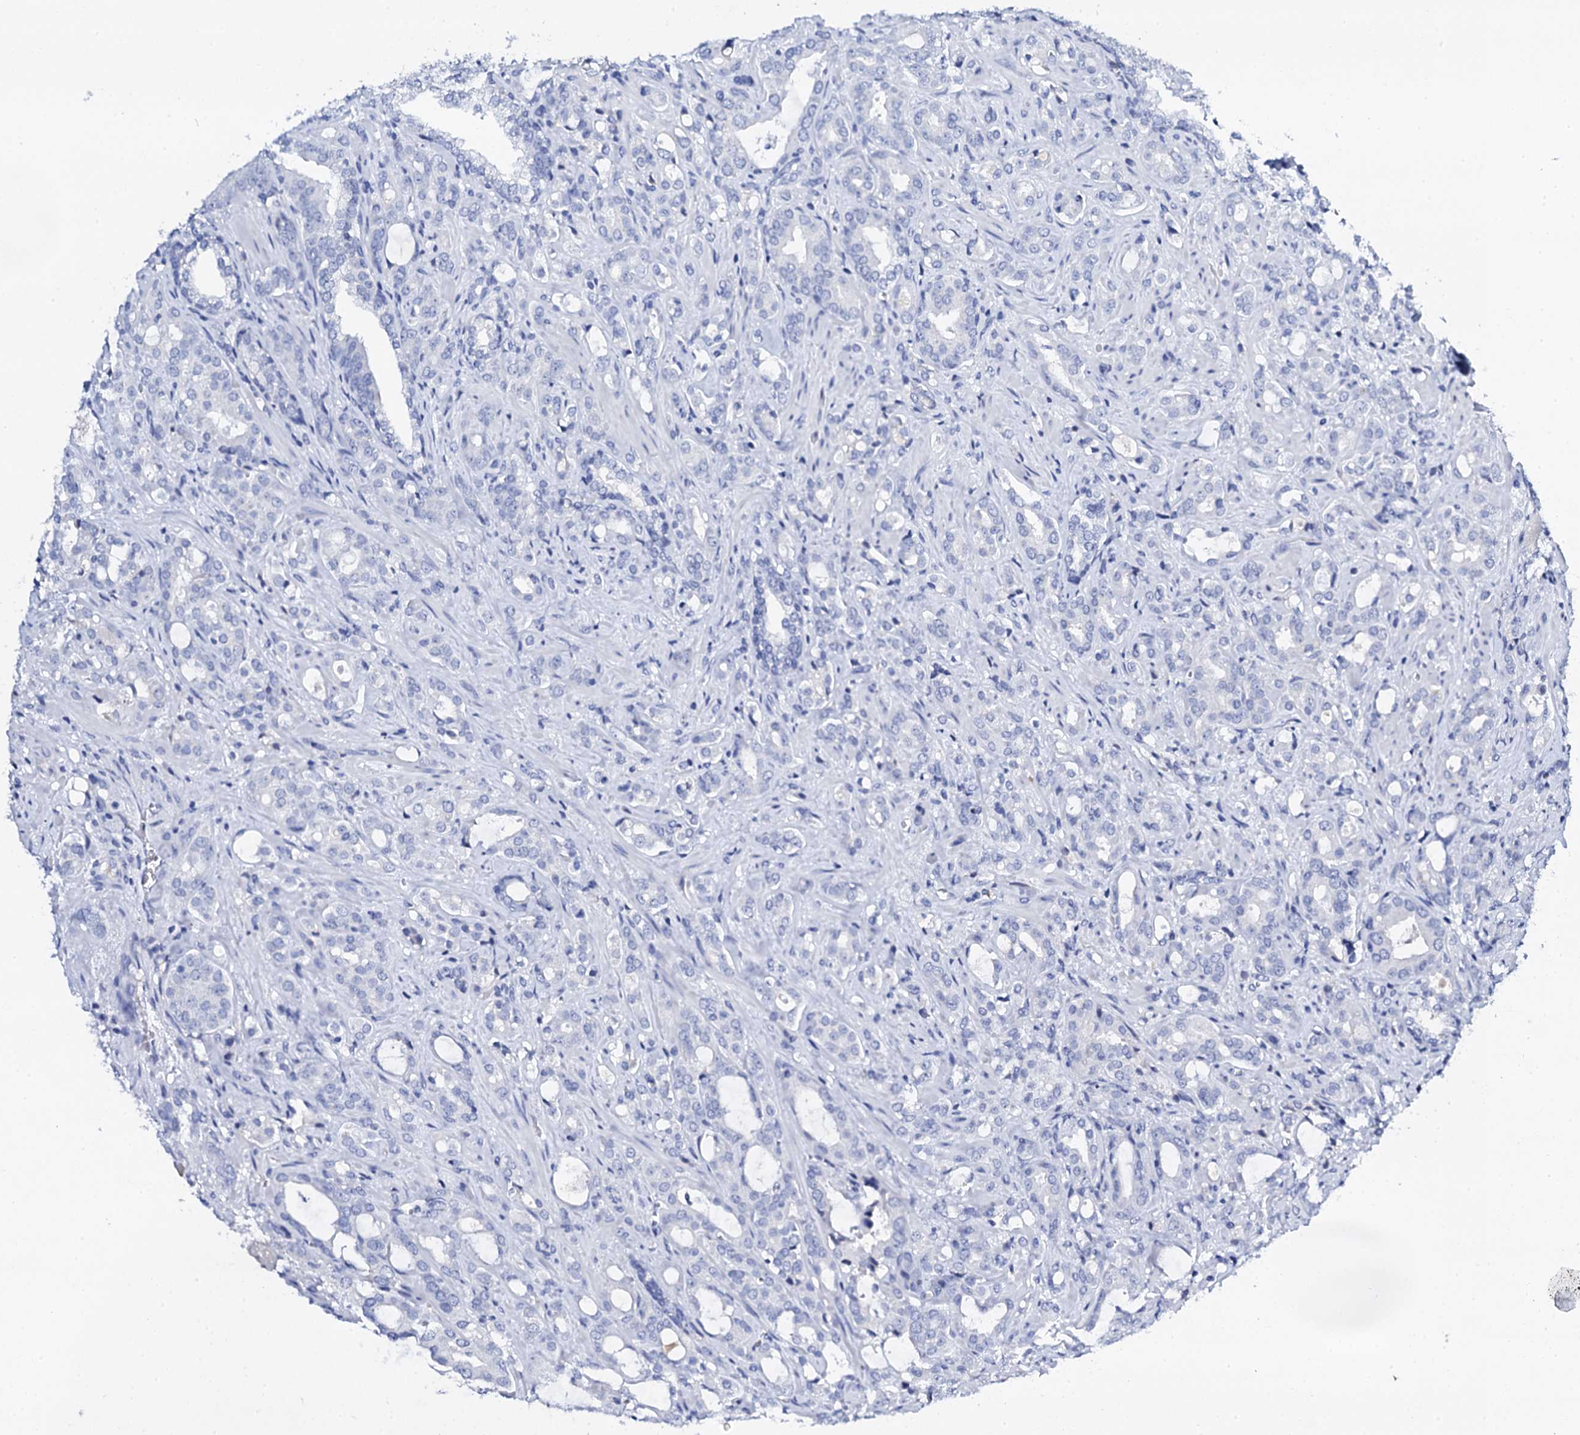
{"staining": {"intensity": "negative", "quantity": "none", "location": "none"}, "tissue": "prostate cancer", "cell_type": "Tumor cells", "image_type": "cancer", "snomed": [{"axis": "morphology", "description": "Adenocarcinoma, High grade"}, {"axis": "topography", "description": "Prostate"}], "caption": "Immunohistochemistry (IHC) micrograph of human prostate adenocarcinoma (high-grade) stained for a protein (brown), which displays no expression in tumor cells. Nuclei are stained in blue.", "gene": "FBXL16", "patient": {"sex": "male", "age": 72}}